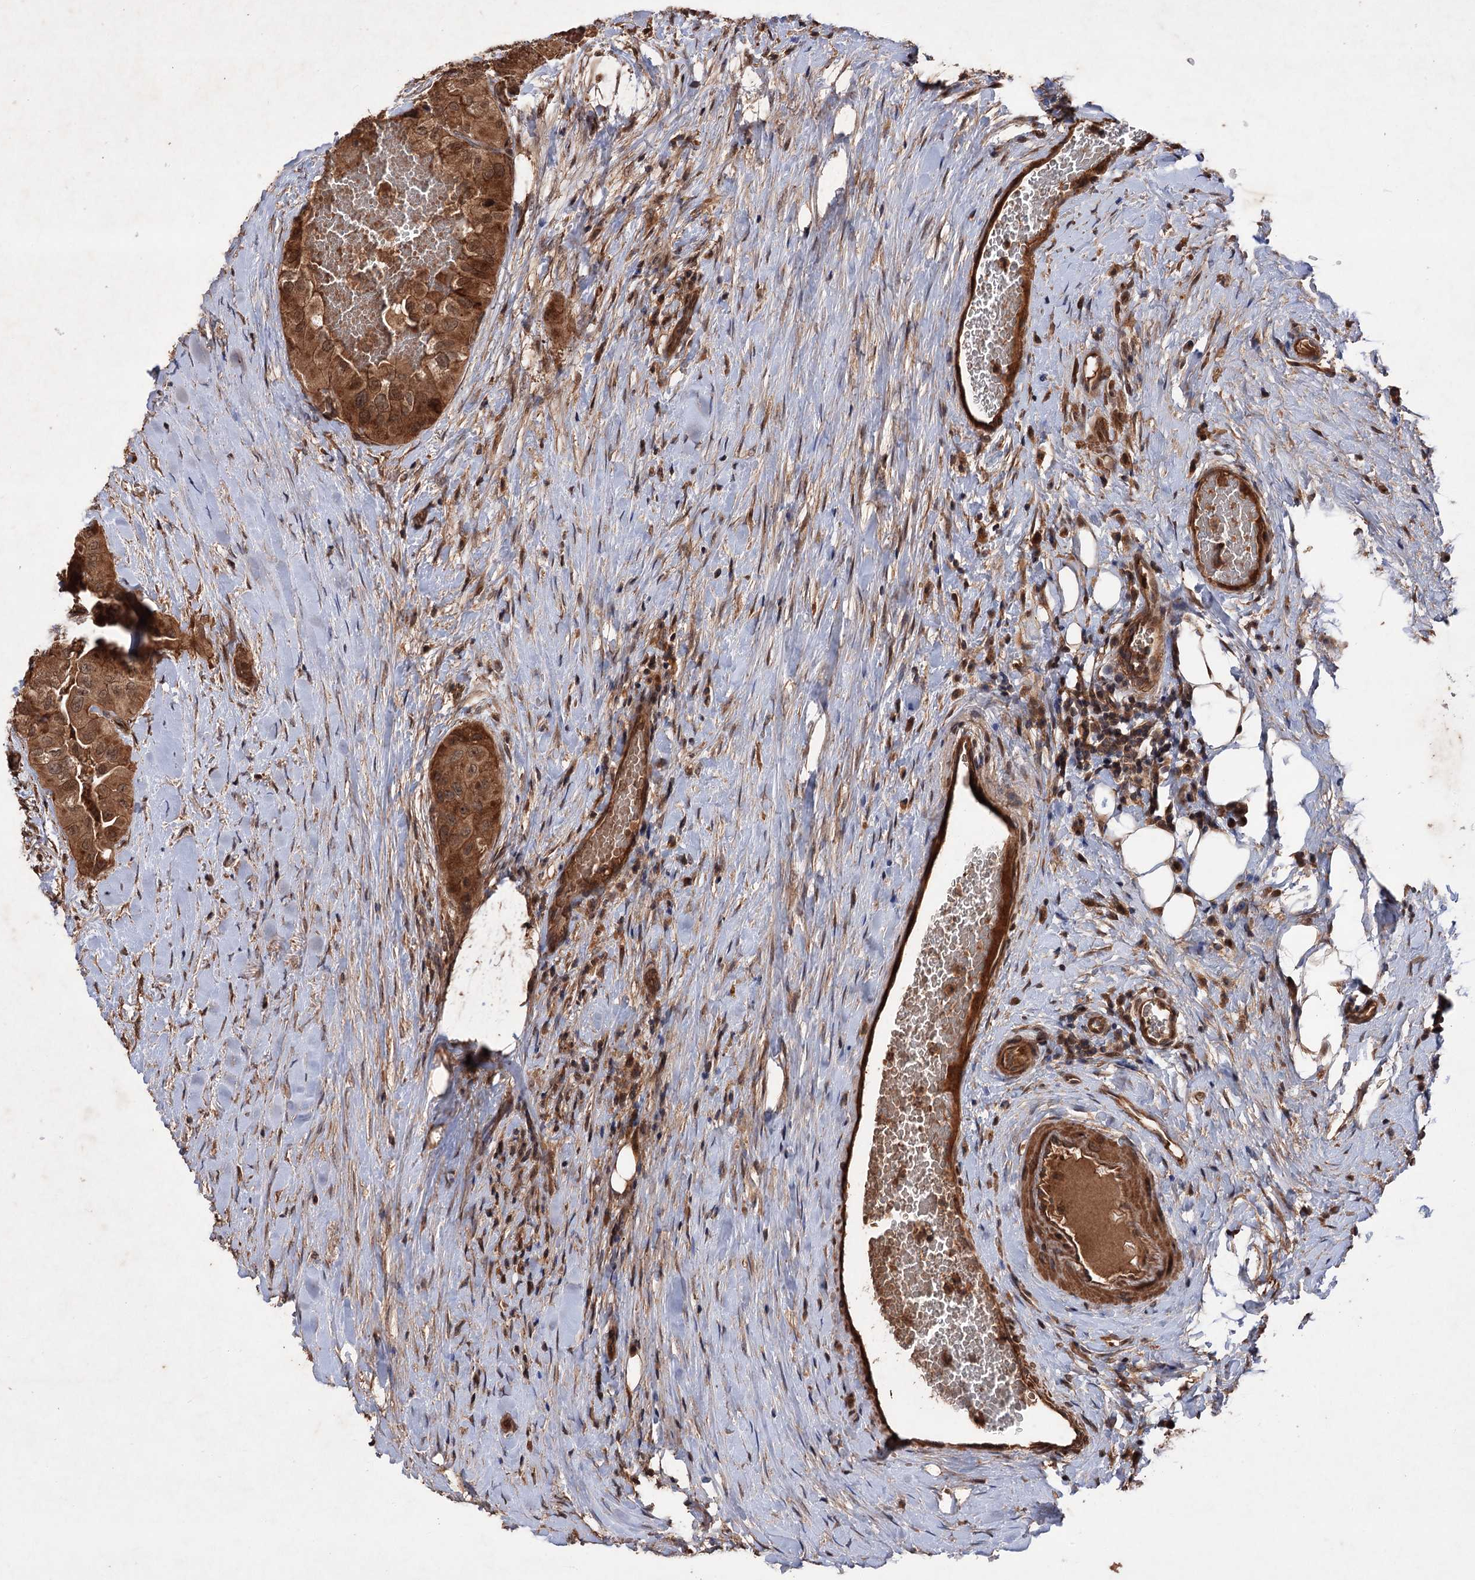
{"staining": {"intensity": "strong", "quantity": ">75%", "location": "cytoplasmic/membranous,nuclear"}, "tissue": "thyroid cancer", "cell_type": "Tumor cells", "image_type": "cancer", "snomed": [{"axis": "morphology", "description": "Papillary adenocarcinoma, NOS"}, {"axis": "topography", "description": "Thyroid gland"}], "caption": "This is a micrograph of IHC staining of thyroid cancer, which shows strong expression in the cytoplasmic/membranous and nuclear of tumor cells.", "gene": "ADK", "patient": {"sex": "female", "age": 59}}